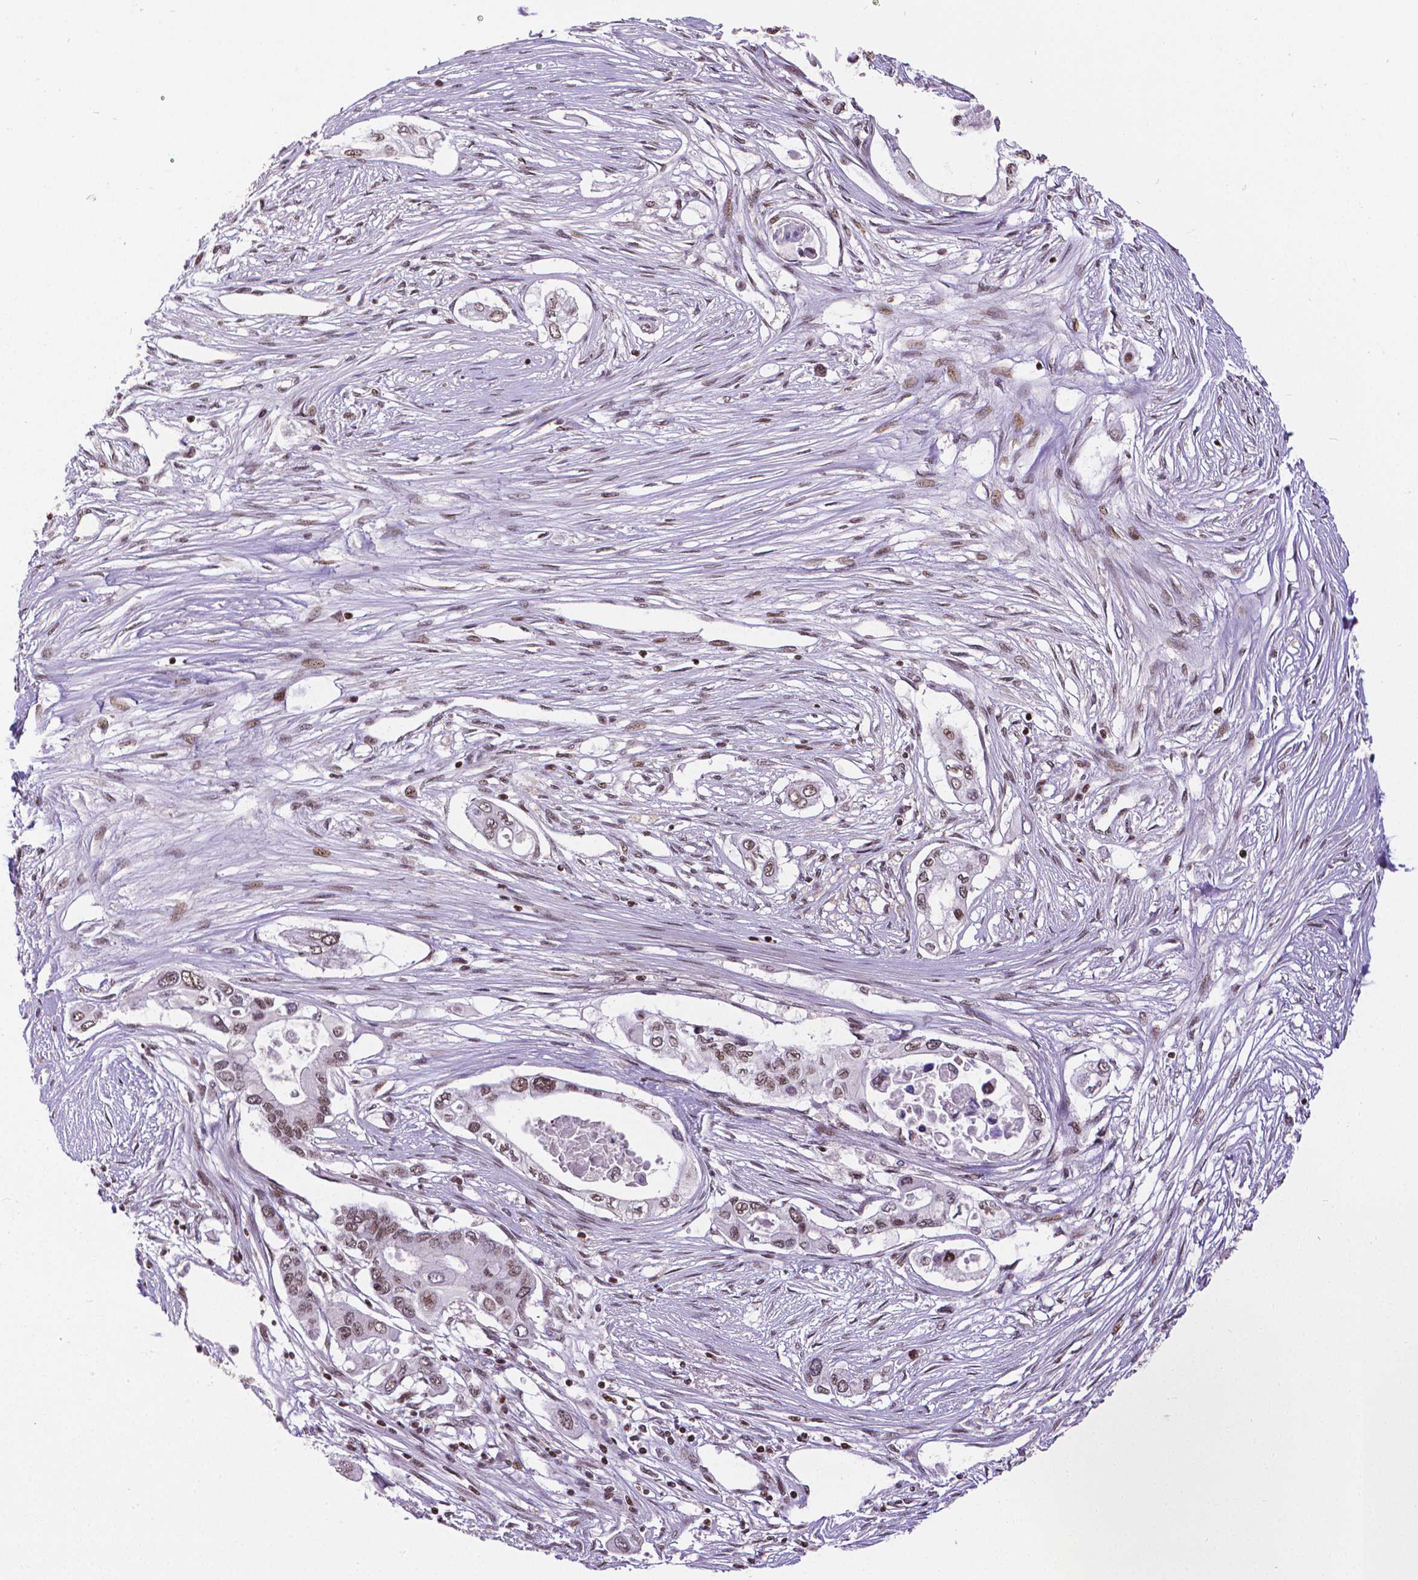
{"staining": {"intensity": "moderate", "quantity": "25%-75%", "location": "nuclear"}, "tissue": "pancreatic cancer", "cell_type": "Tumor cells", "image_type": "cancer", "snomed": [{"axis": "morphology", "description": "Adenocarcinoma, NOS"}, {"axis": "topography", "description": "Pancreas"}], "caption": "Immunohistochemistry photomicrograph of neoplastic tissue: human adenocarcinoma (pancreatic) stained using immunohistochemistry (IHC) demonstrates medium levels of moderate protein expression localized specifically in the nuclear of tumor cells, appearing as a nuclear brown color.", "gene": "CTCF", "patient": {"sex": "female", "age": 63}}